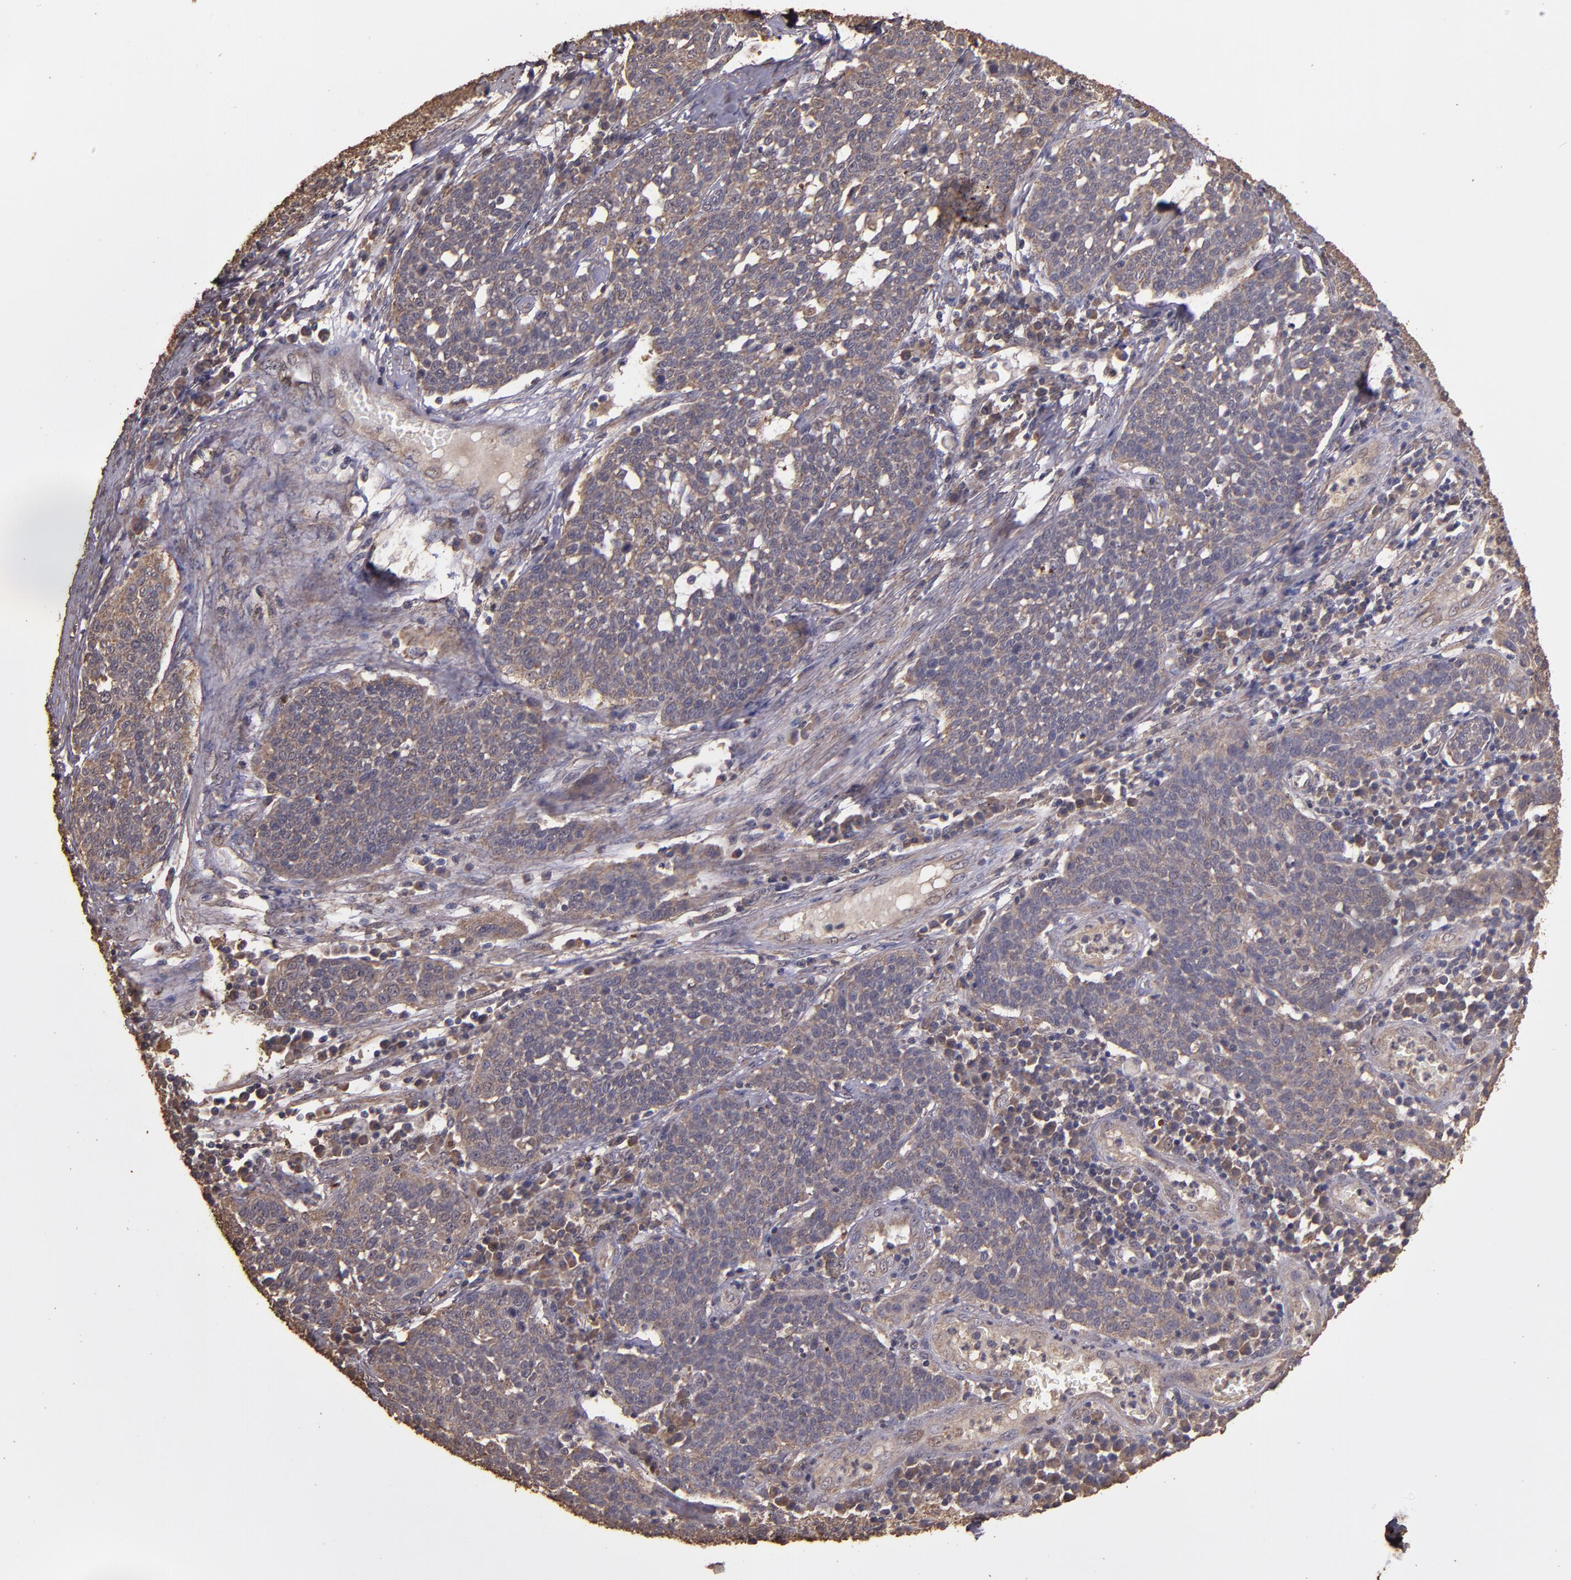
{"staining": {"intensity": "weak", "quantity": ">75%", "location": "cytoplasmic/membranous"}, "tissue": "cervical cancer", "cell_type": "Tumor cells", "image_type": "cancer", "snomed": [{"axis": "morphology", "description": "Squamous cell carcinoma, NOS"}, {"axis": "topography", "description": "Cervix"}], "caption": "Immunohistochemical staining of human cervical cancer shows low levels of weak cytoplasmic/membranous staining in about >75% of tumor cells. (DAB IHC, brown staining for protein, blue staining for nuclei).", "gene": "HECTD1", "patient": {"sex": "female", "age": 34}}